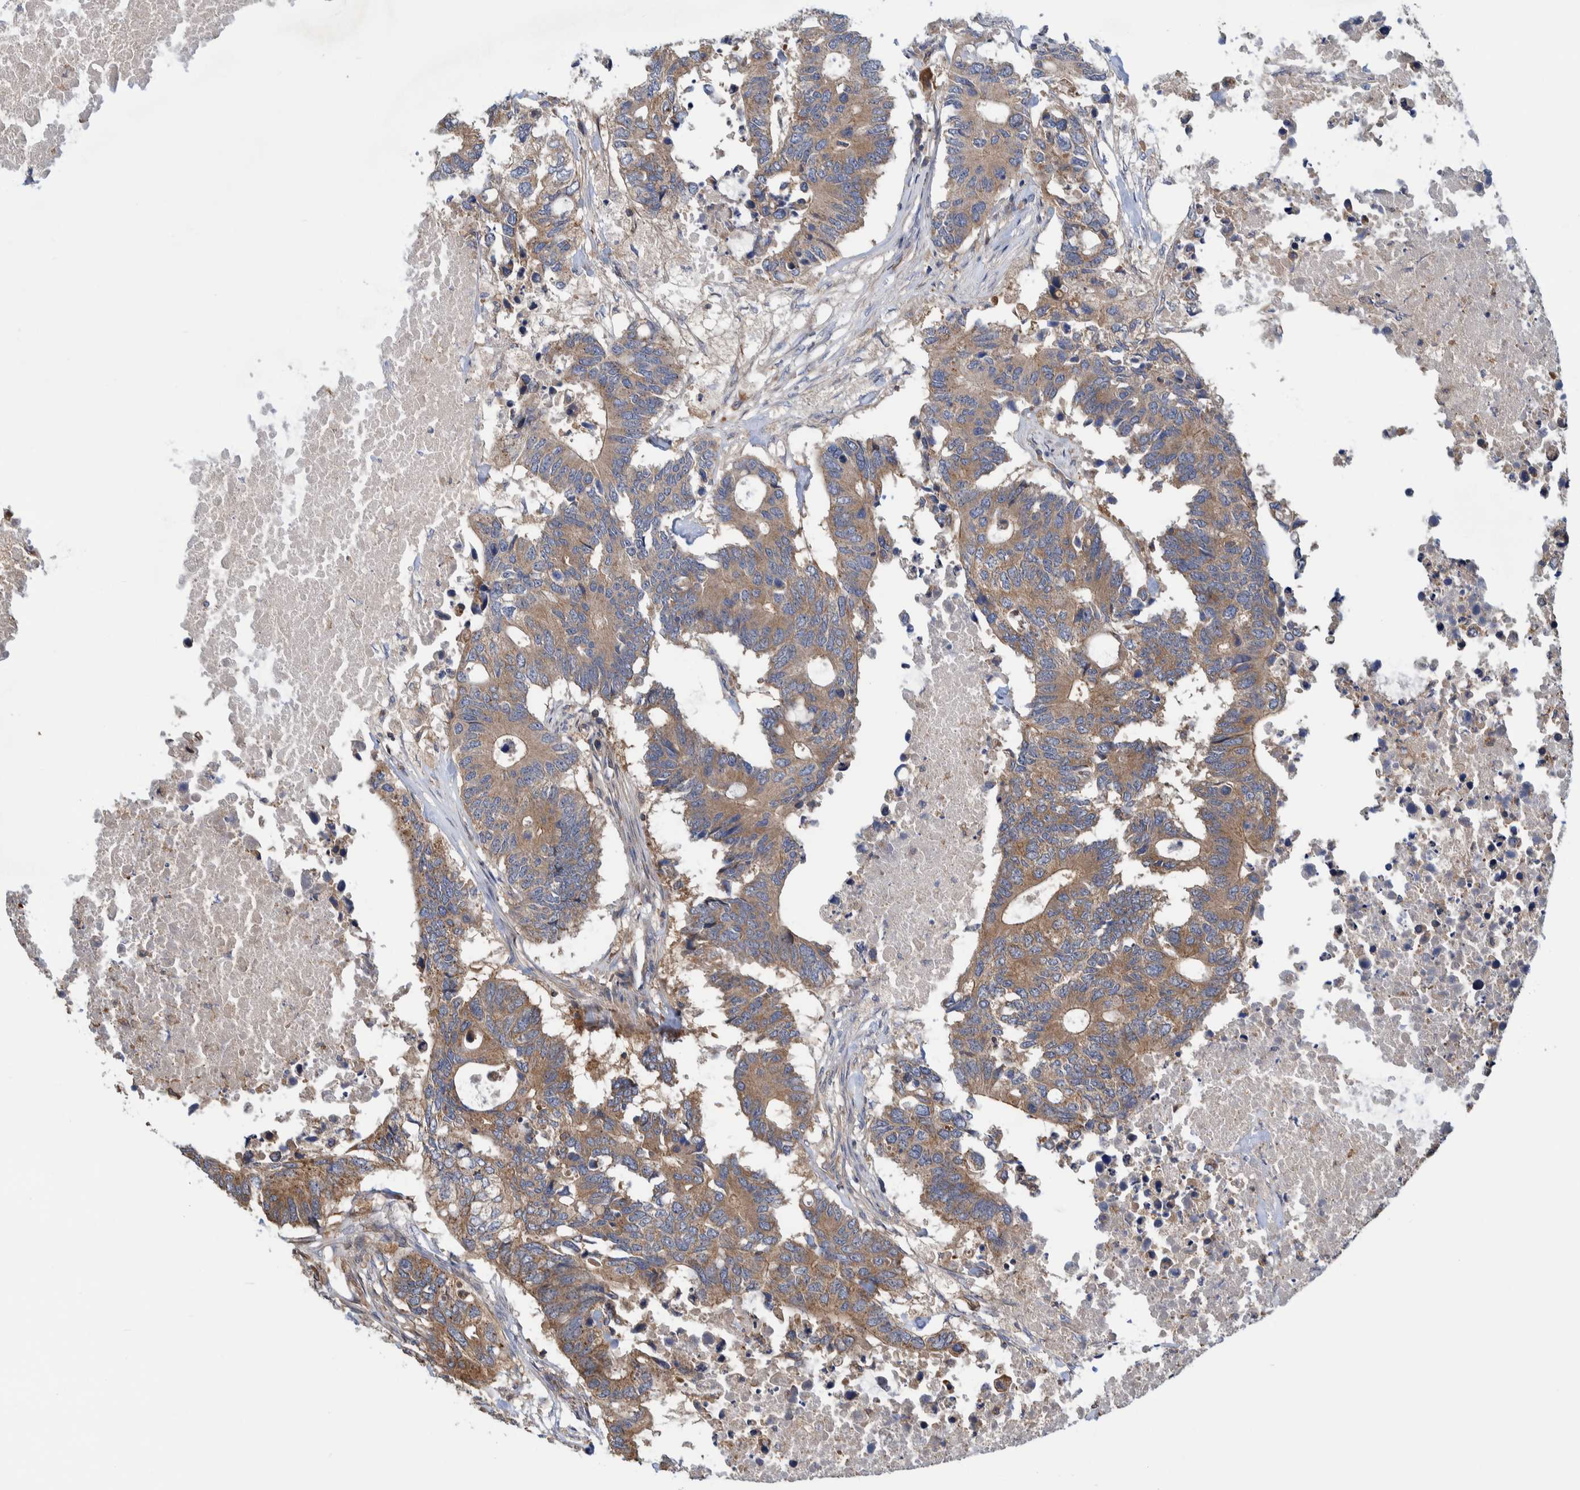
{"staining": {"intensity": "moderate", "quantity": ">75%", "location": "cytoplasmic/membranous"}, "tissue": "colorectal cancer", "cell_type": "Tumor cells", "image_type": "cancer", "snomed": [{"axis": "morphology", "description": "Adenocarcinoma, NOS"}, {"axis": "topography", "description": "Colon"}], "caption": "Colorectal adenocarcinoma tissue displays moderate cytoplasmic/membranous expression in approximately >75% of tumor cells", "gene": "CCDC57", "patient": {"sex": "male", "age": 71}}